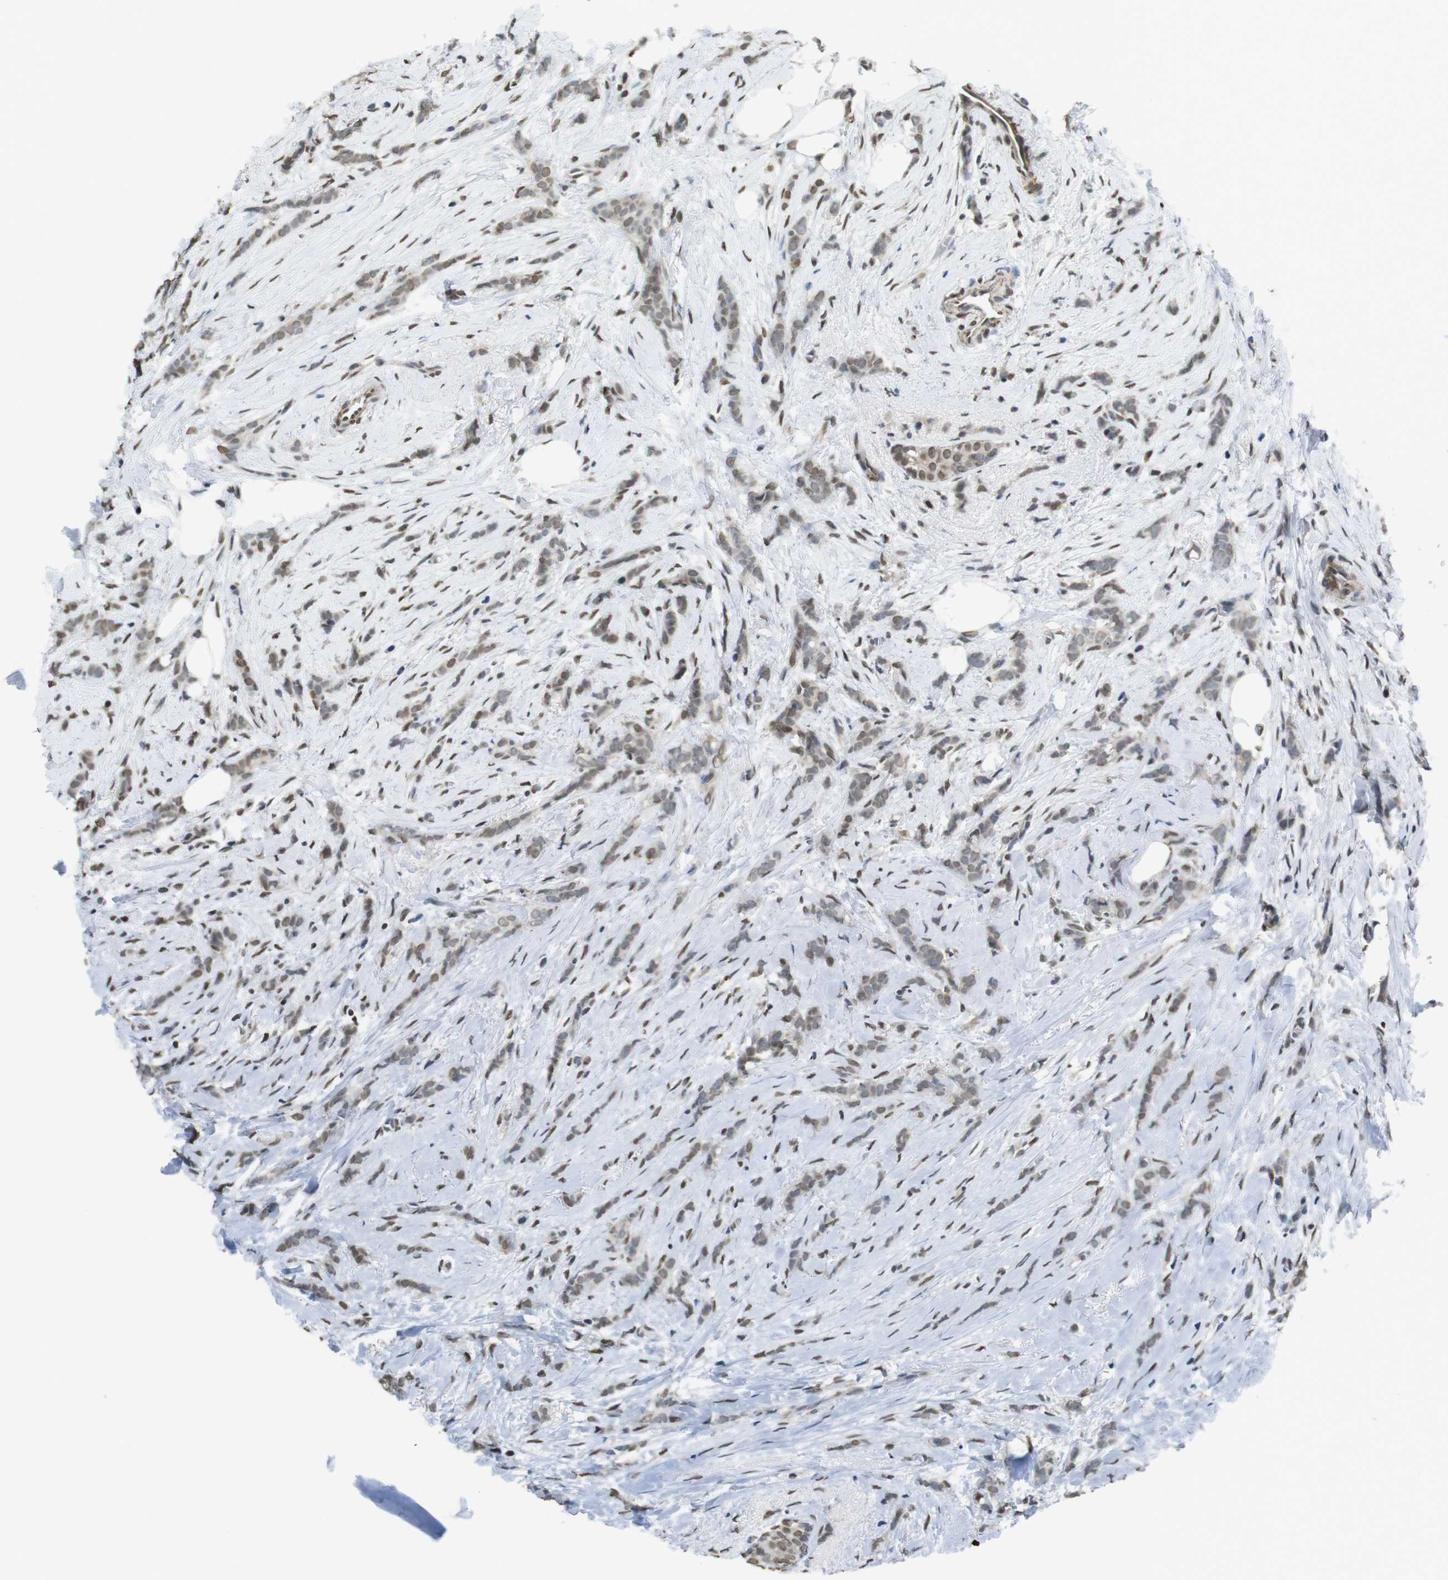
{"staining": {"intensity": "weak", "quantity": "25%-75%", "location": "nuclear"}, "tissue": "breast cancer", "cell_type": "Tumor cells", "image_type": "cancer", "snomed": [{"axis": "morphology", "description": "Lobular carcinoma, in situ"}, {"axis": "morphology", "description": "Lobular carcinoma"}, {"axis": "topography", "description": "Breast"}], "caption": "An IHC histopathology image of neoplastic tissue is shown. Protein staining in brown highlights weak nuclear positivity in lobular carcinoma (breast) within tumor cells. (brown staining indicates protein expression, while blue staining denotes nuclei).", "gene": "USP7", "patient": {"sex": "female", "age": 41}}